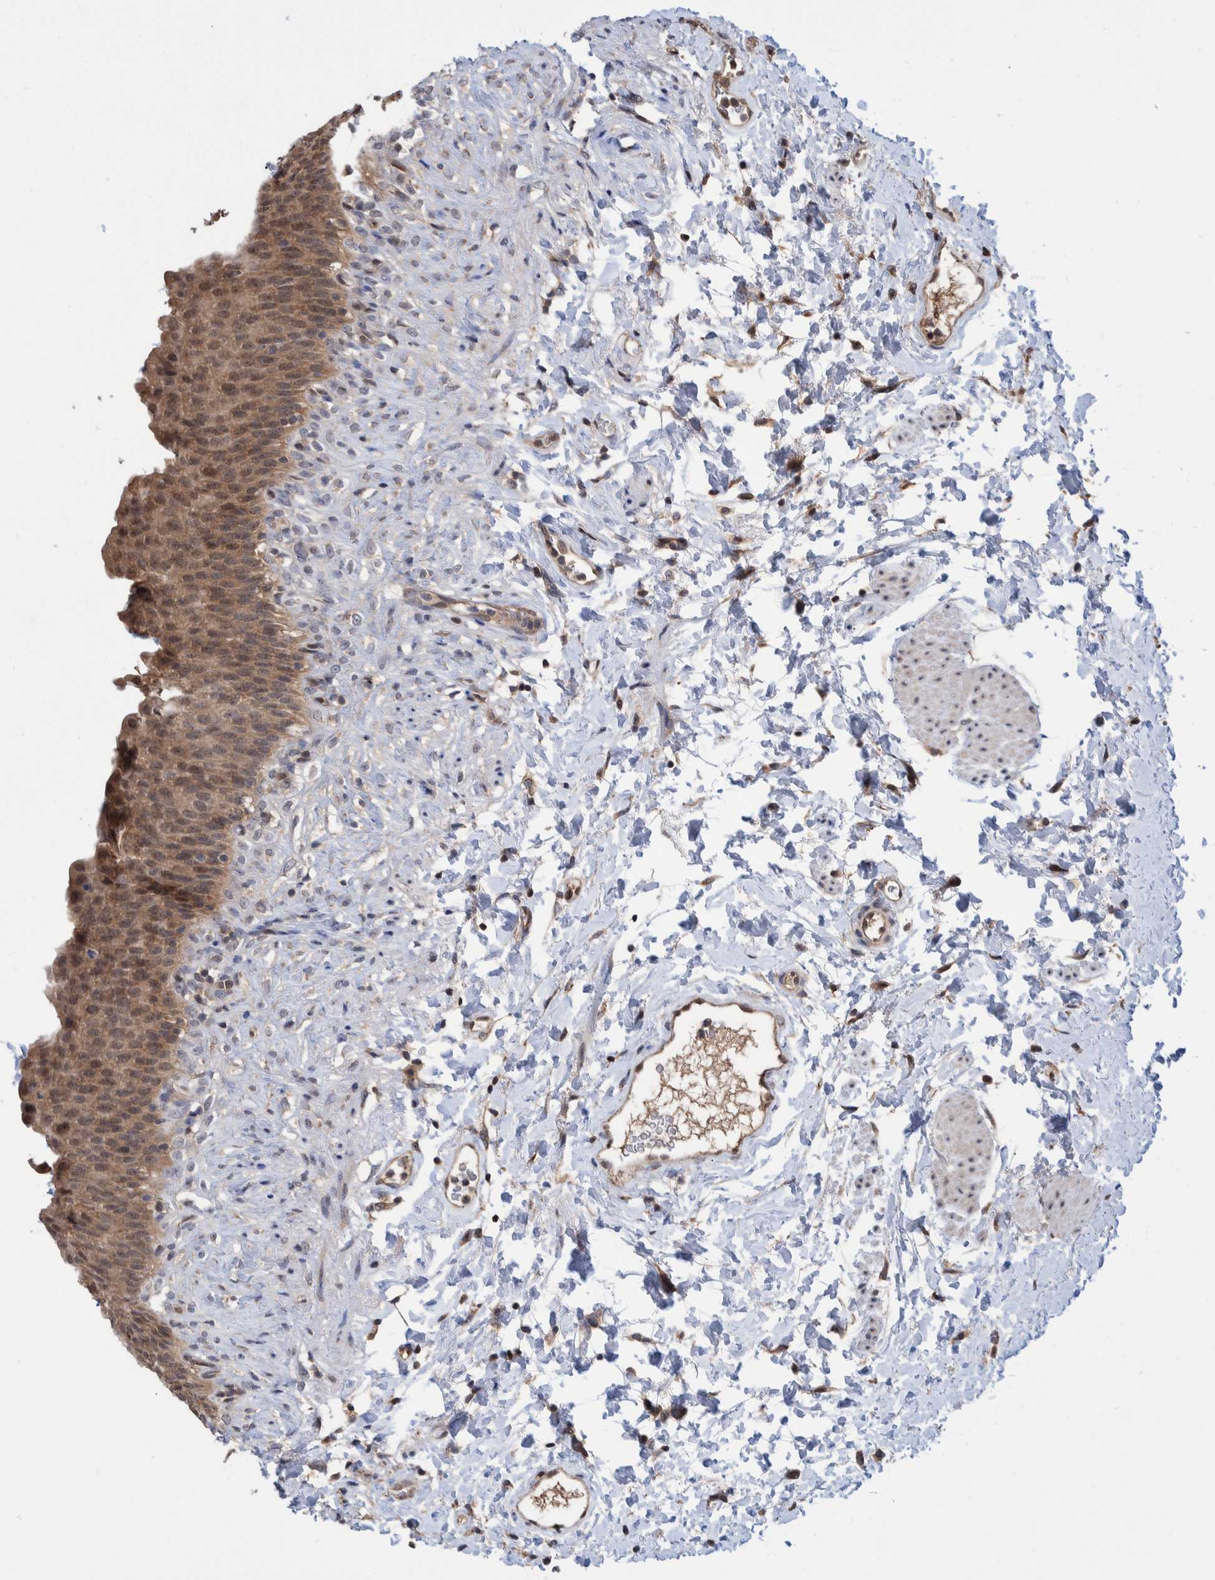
{"staining": {"intensity": "moderate", "quantity": ">75%", "location": "cytoplasmic/membranous,nuclear"}, "tissue": "urinary bladder", "cell_type": "Urothelial cells", "image_type": "normal", "snomed": [{"axis": "morphology", "description": "Normal tissue, NOS"}, {"axis": "topography", "description": "Urinary bladder"}], "caption": "This histopathology image demonstrates IHC staining of benign urinary bladder, with medium moderate cytoplasmic/membranous,nuclear staining in approximately >75% of urothelial cells.", "gene": "PLPBP", "patient": {"sex": "female", "age": 79}}